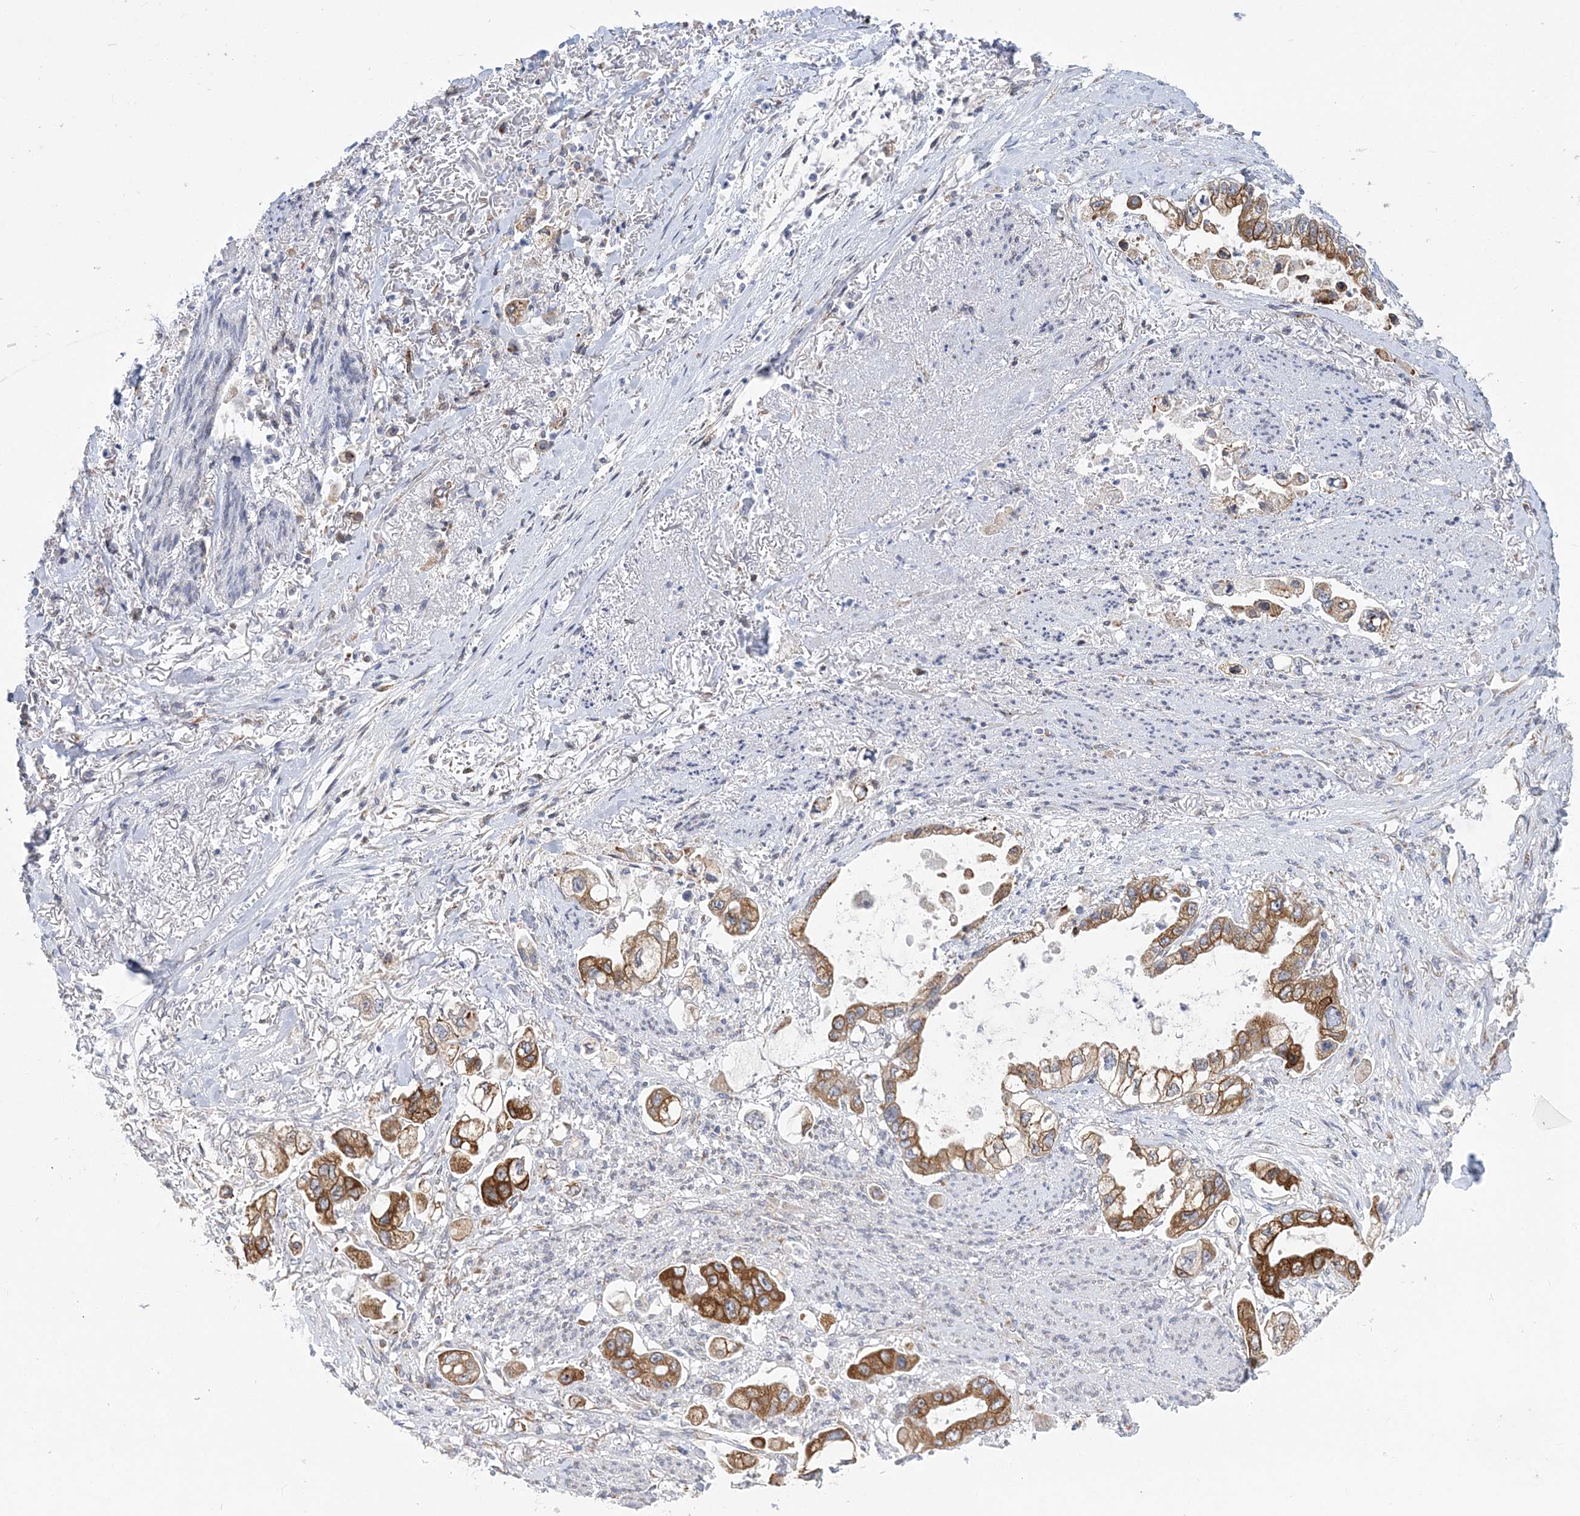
{"staining": {"intensity": "strong", "quantity": ">75%", "location": "cytoplasmic/membranous"}, "tissue": "stomach cancer", "cell_type": "Tumor cells", "image_type": "cancer", "snomed": [{"axis": "morphology", "description": "Adenocarcinoma, NOS"}, {"axis": "topography", "description": "Stomach"}], "caption": "High-power microscopy captured an immunohistochemistry (IHC) photomicrograph of stomach adenocarcinoma, revealing strong cytoplasmic/membranous positivity in approximately >75% of tumor cells. (brown staining indicates protein expression, while blue staining denotes nuclei).", "gene": "PLEKHG4B", "patient": {"sex": "male", "age": 62}}